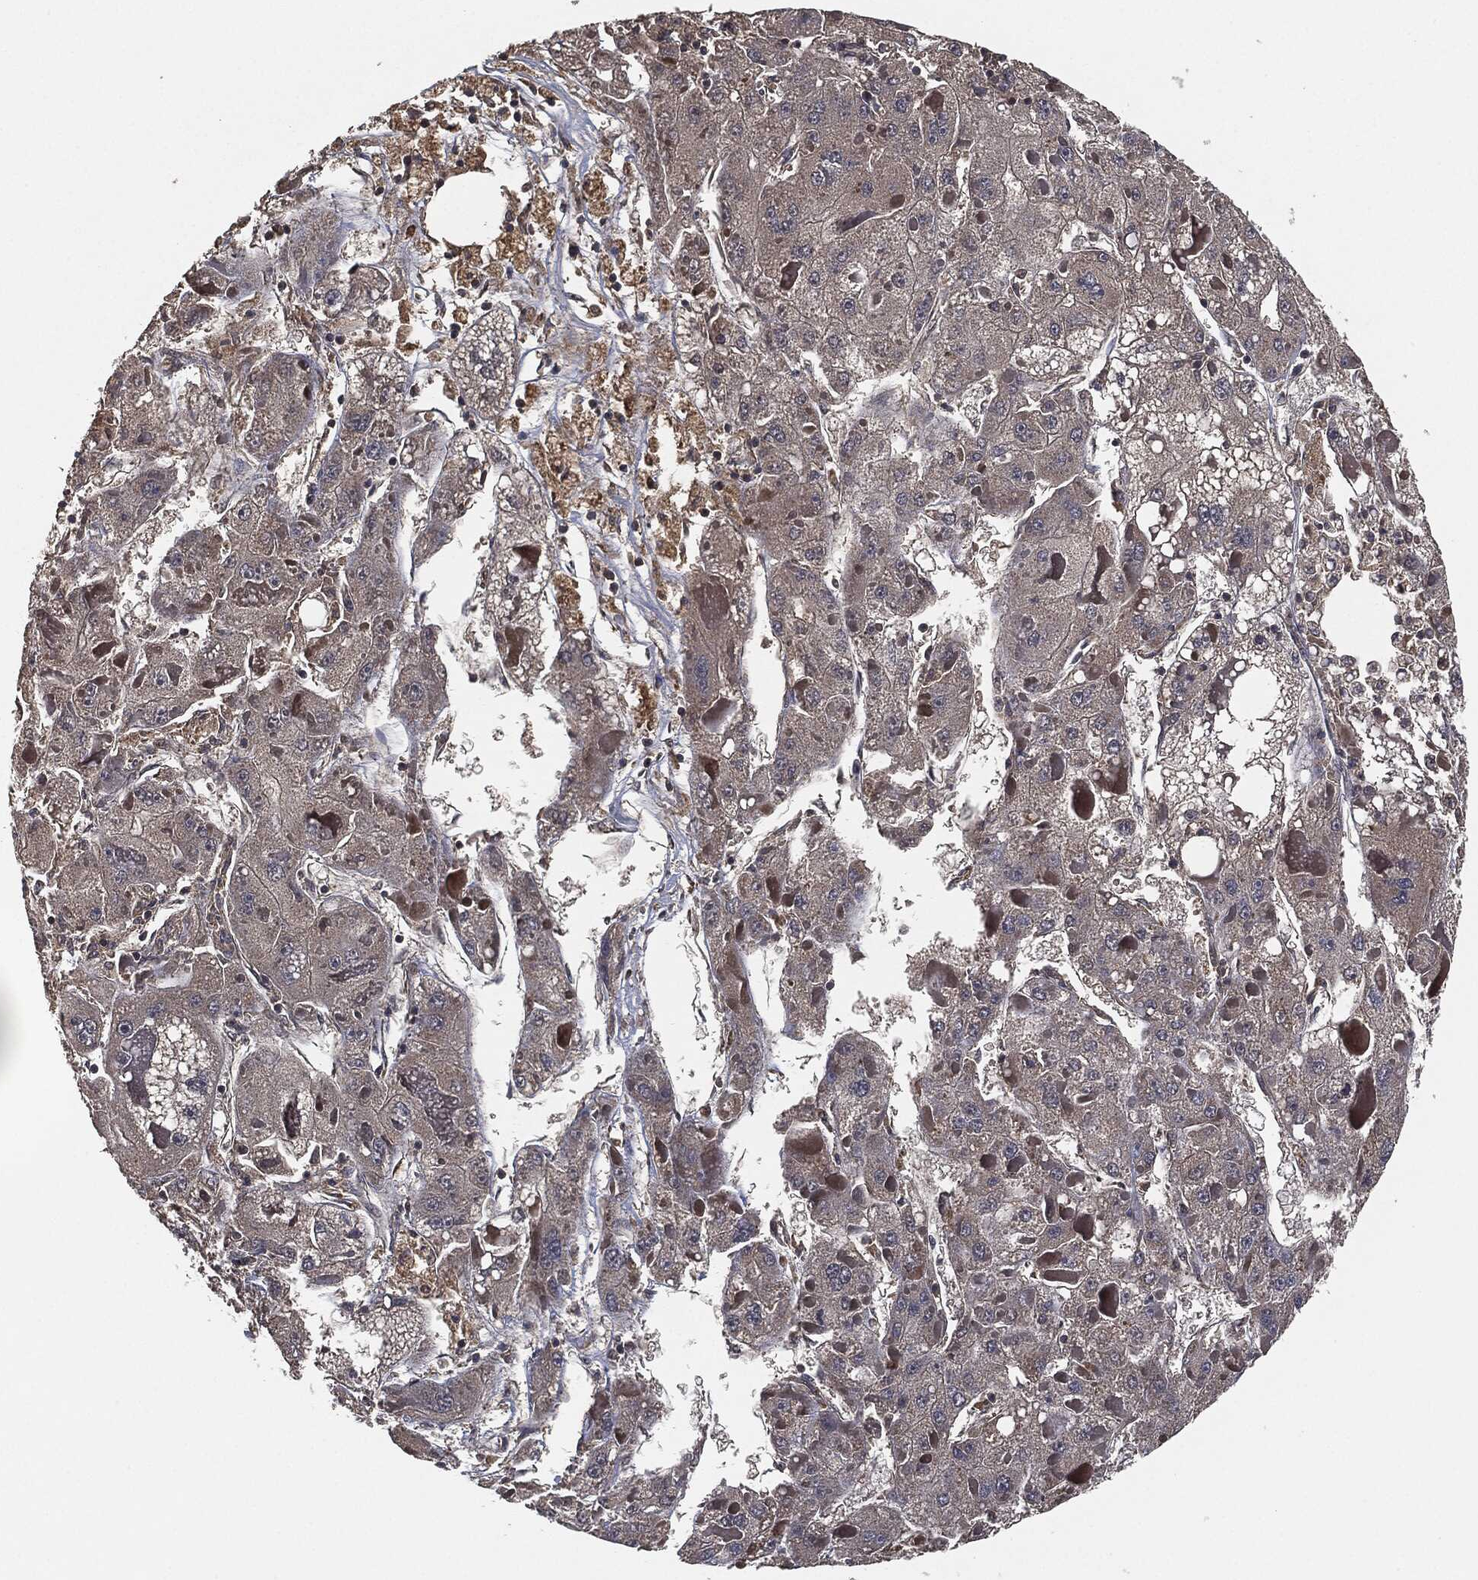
{"staining": {"intensity": "moderate", "quantity": "<25%", "location": "cytoplasmic/membranous"}, "tissue": "liver cancer", "cell_type": "Tumor cells", "image_type": "cancer", "snomed": [{"axis": "morphology", "description": "Carcinoma, Hepatocellular, NOS"}, {"axis": "topography", "description": "Liver"}], "caption": "Immunohistochemical staining of liver cancer shows moderate cytoplasmic/membranous protein positivity in approximately <25% of tumor cells.", "gene": "ERBIN", "patient": {"sex": "female", "age": 73}}